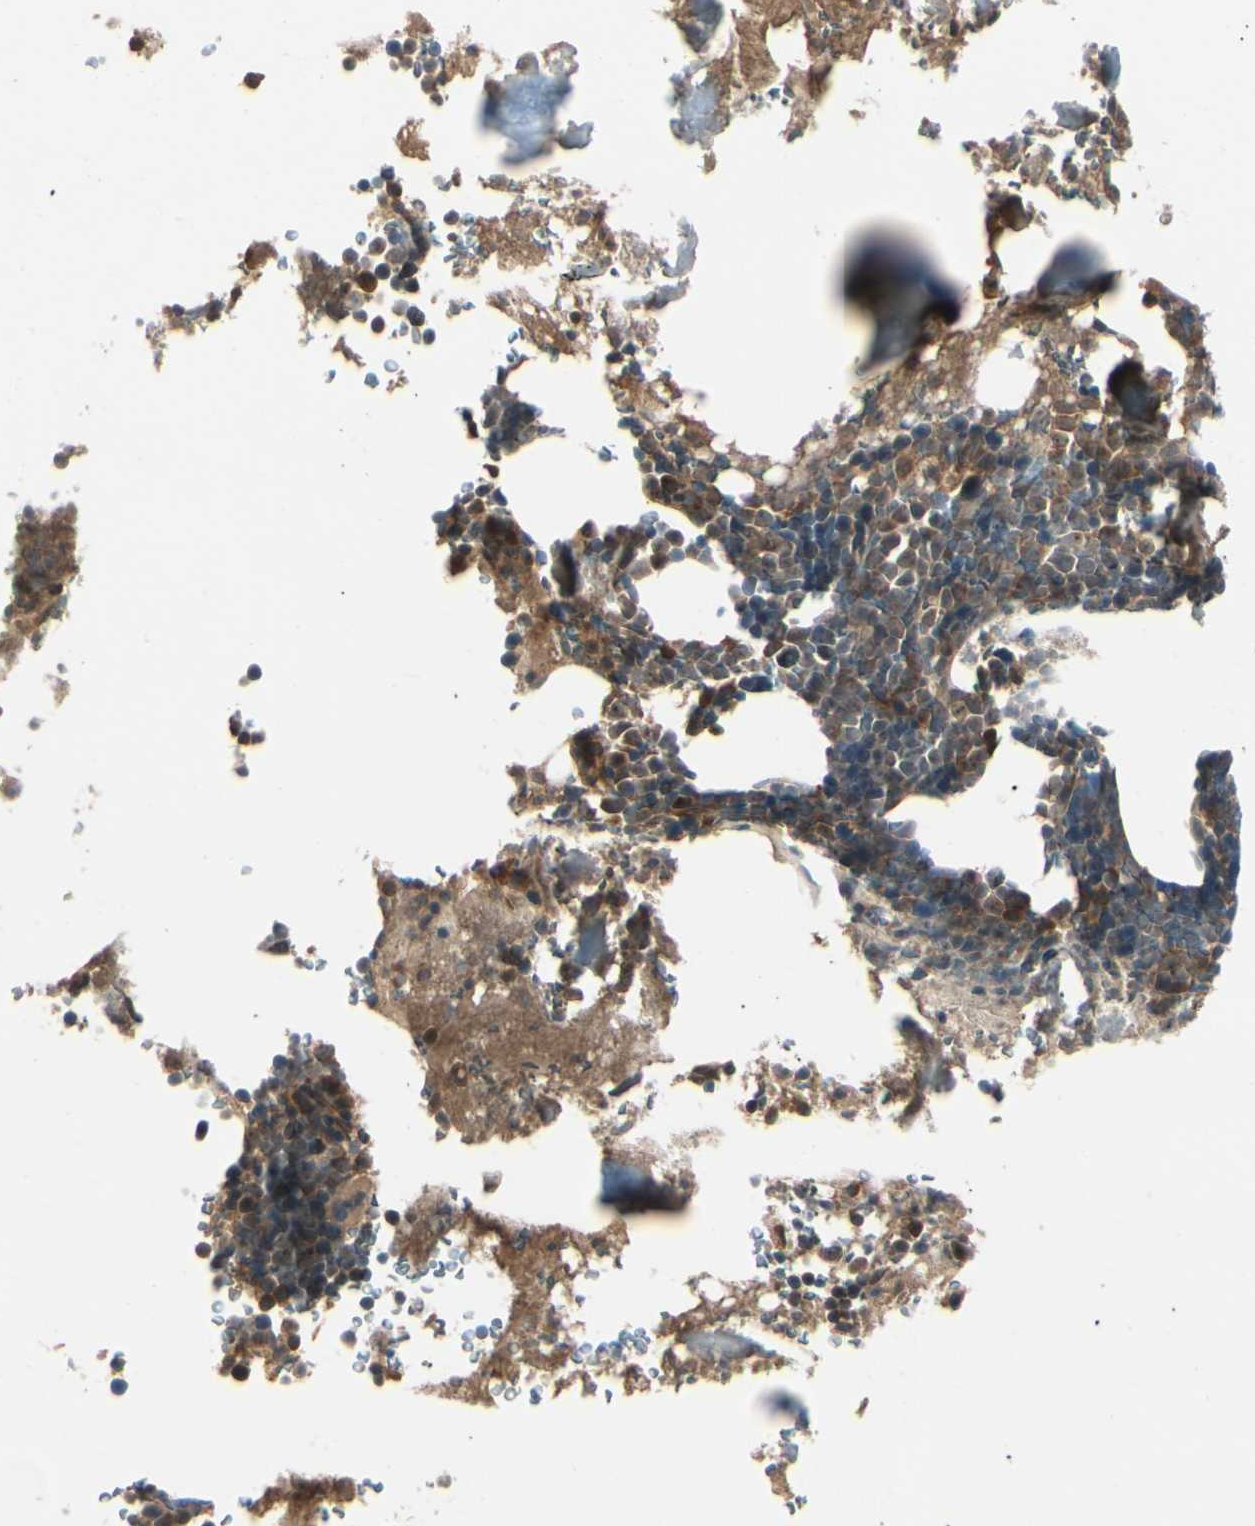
{"staining": {"intensity": "moderate", "quantity": "25%-75%", "location": "cytoplasmic/membranous,nuclear"}, "tissue": "bone marrow", "cell_type": "Hematopoietic cells", "image_type": "normal", "snomed": [{"axis": "morphology", "description": "Normal tissue, NOS"}, {"axis": "topography", "description": "Bone marrow"}], "caption": "Immunohistochemistry of benign human bone marrow shows medium levels of moderate cytoplasmic/membranous,nuclear expression in about 25%-75% of hematopoietic cells.", "gene": "RNF14", "patient": {"sex": "male"}}